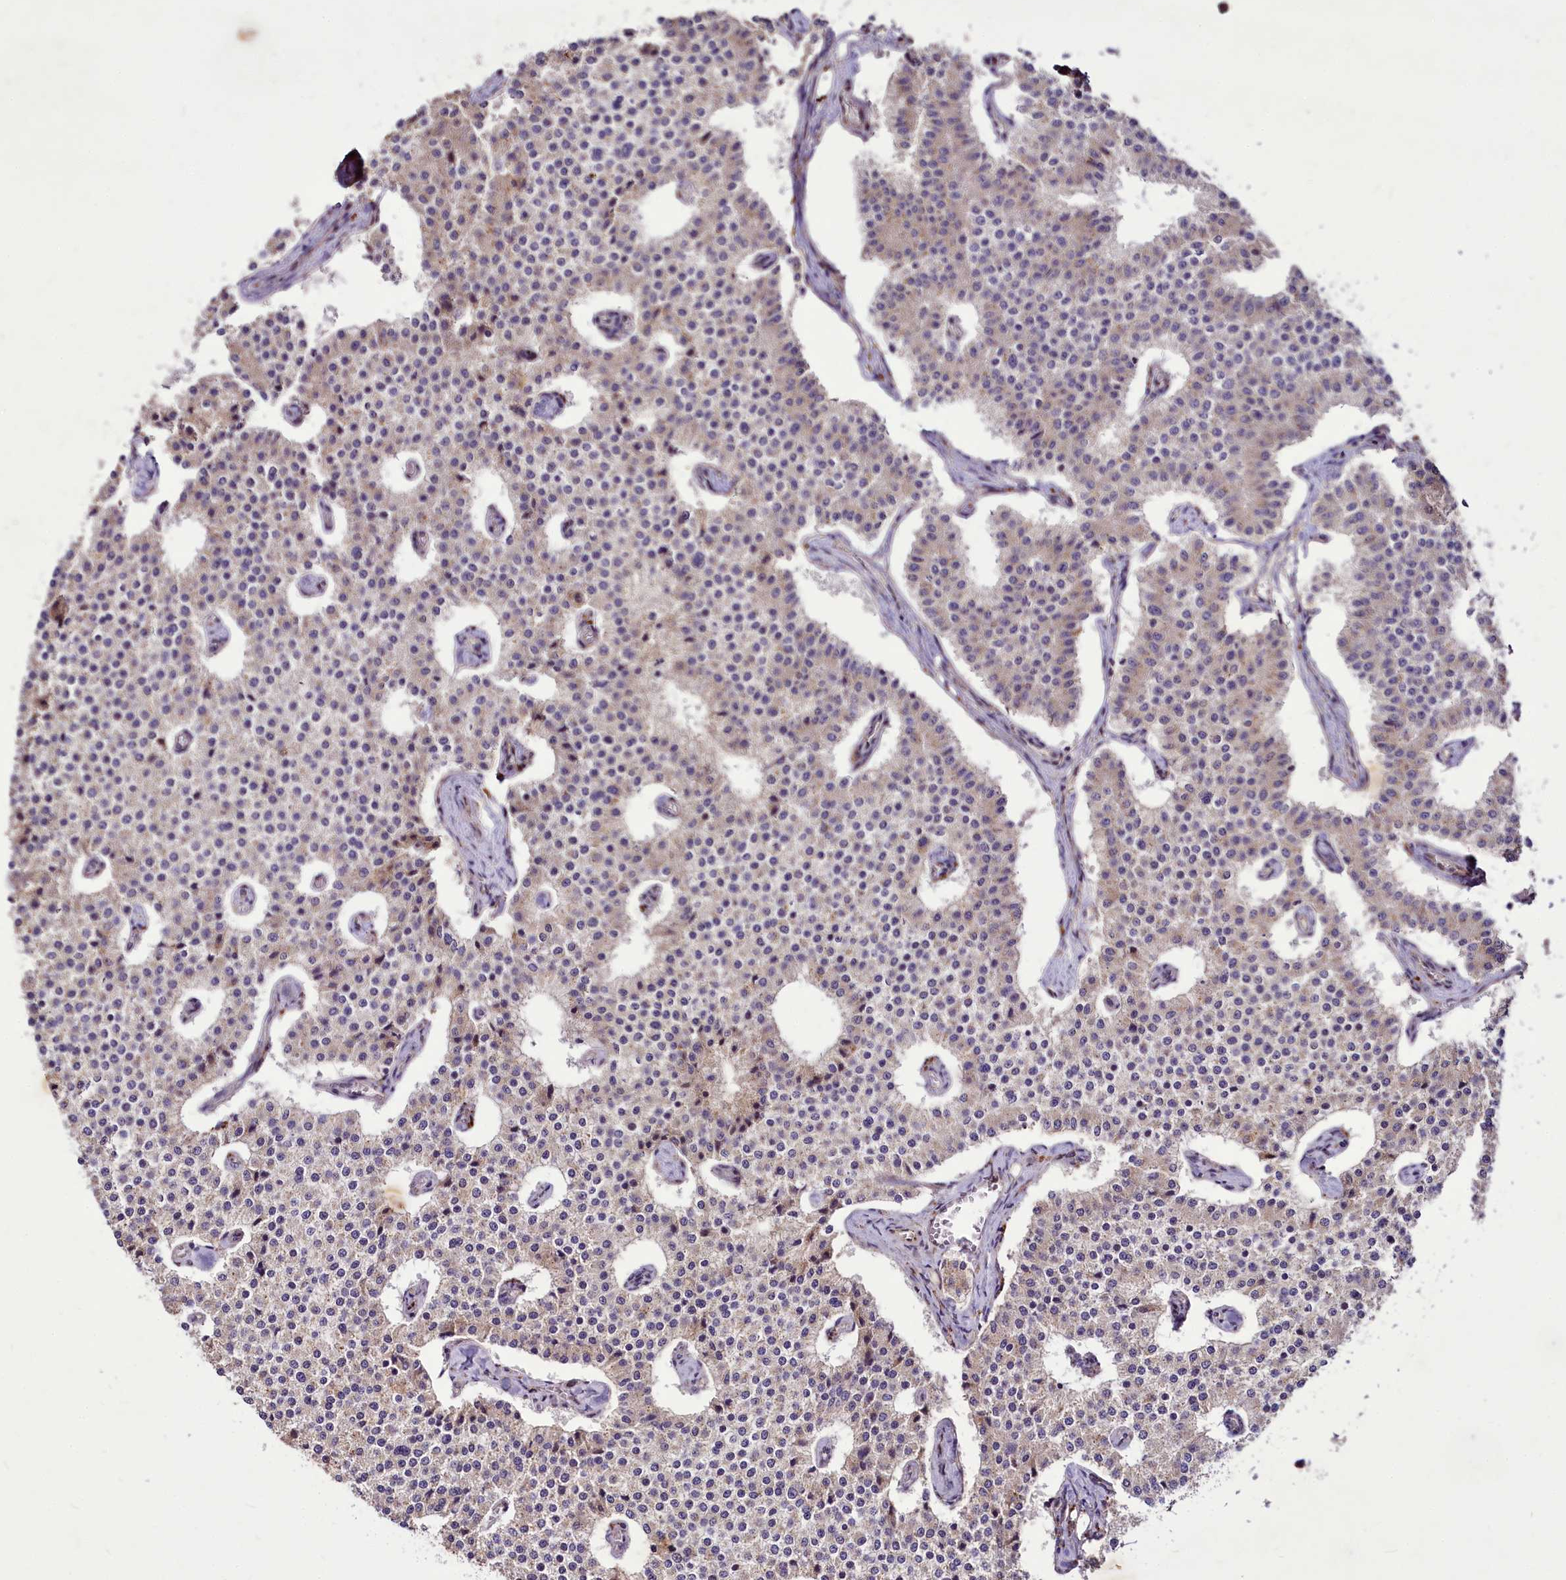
{"staining": {"intensity": "negative", "quantity": "none", "location": "none"}, "tissue": "carcinoid", "cell_type": "Tumor cells", "image_type": "cancer", "snomed": [{"axis": "morphology", "description": "Carcinoid, malignant, NOS"}, {"axis": "topography", "description": "Colon"}], "caption": "Tumor cells show no significant protein expression in carcinoid.", "gene": "C11orf86", "patient": {"sex": "female", "age": 52}}